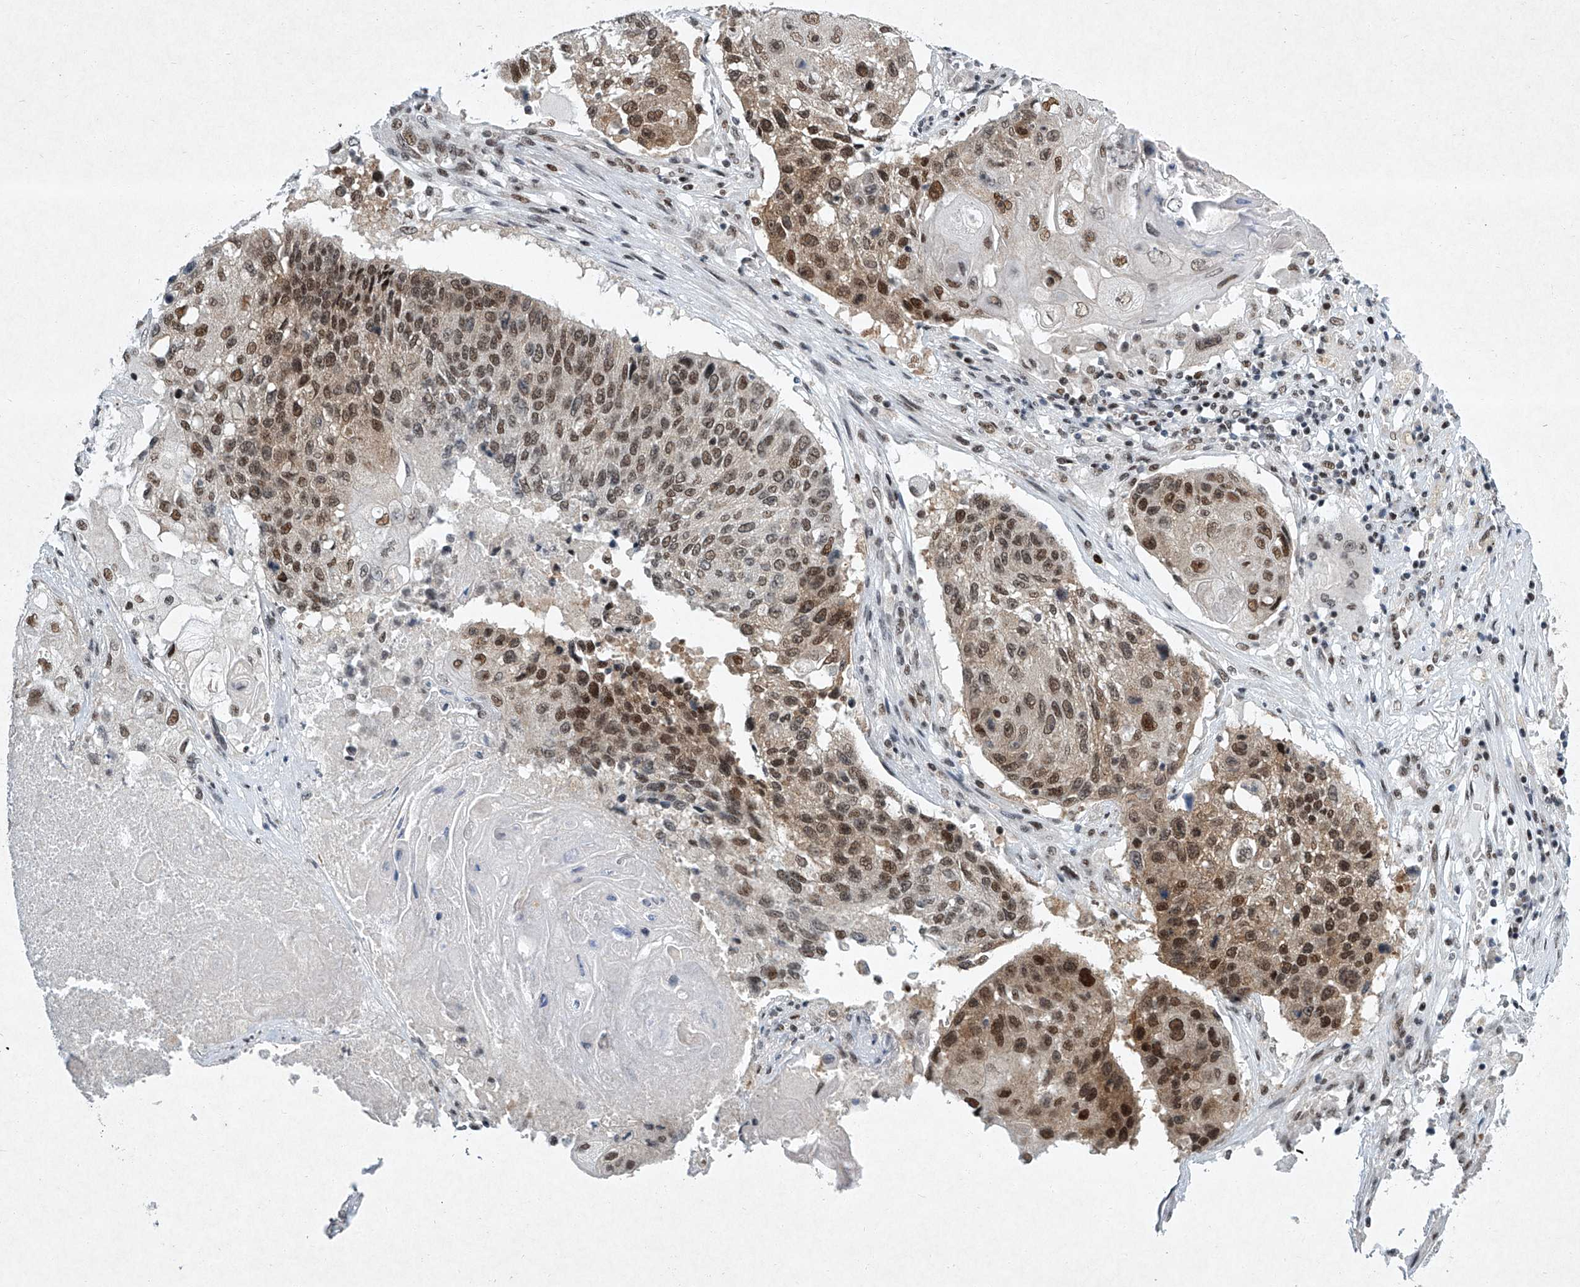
{"staining": {"intensity": "moderate", "quantity": ">75%", "location": "nuclear"}, "tissue": "lung cancer", "cell_type": "Tumor cells", "image_type": "cancer", "snomed": [{"axis": "morphology", "description": "Squamous cell carcinoma, NOS"}, {"axis": "topography", "description": "Lung"}], "caption": "Immunohistochemical staining of lung cancer demonstrates medium levels of moderate nuclear expression in about >75% of tumor cells. Using DAB (3,3'-diaminobenzidine) (brown) and hematoxylin (blue) stains, captured at high magnification using brightfield microscopy.", "gene": "TFDP1", "patient": {"sex": "male", "age": 61}}